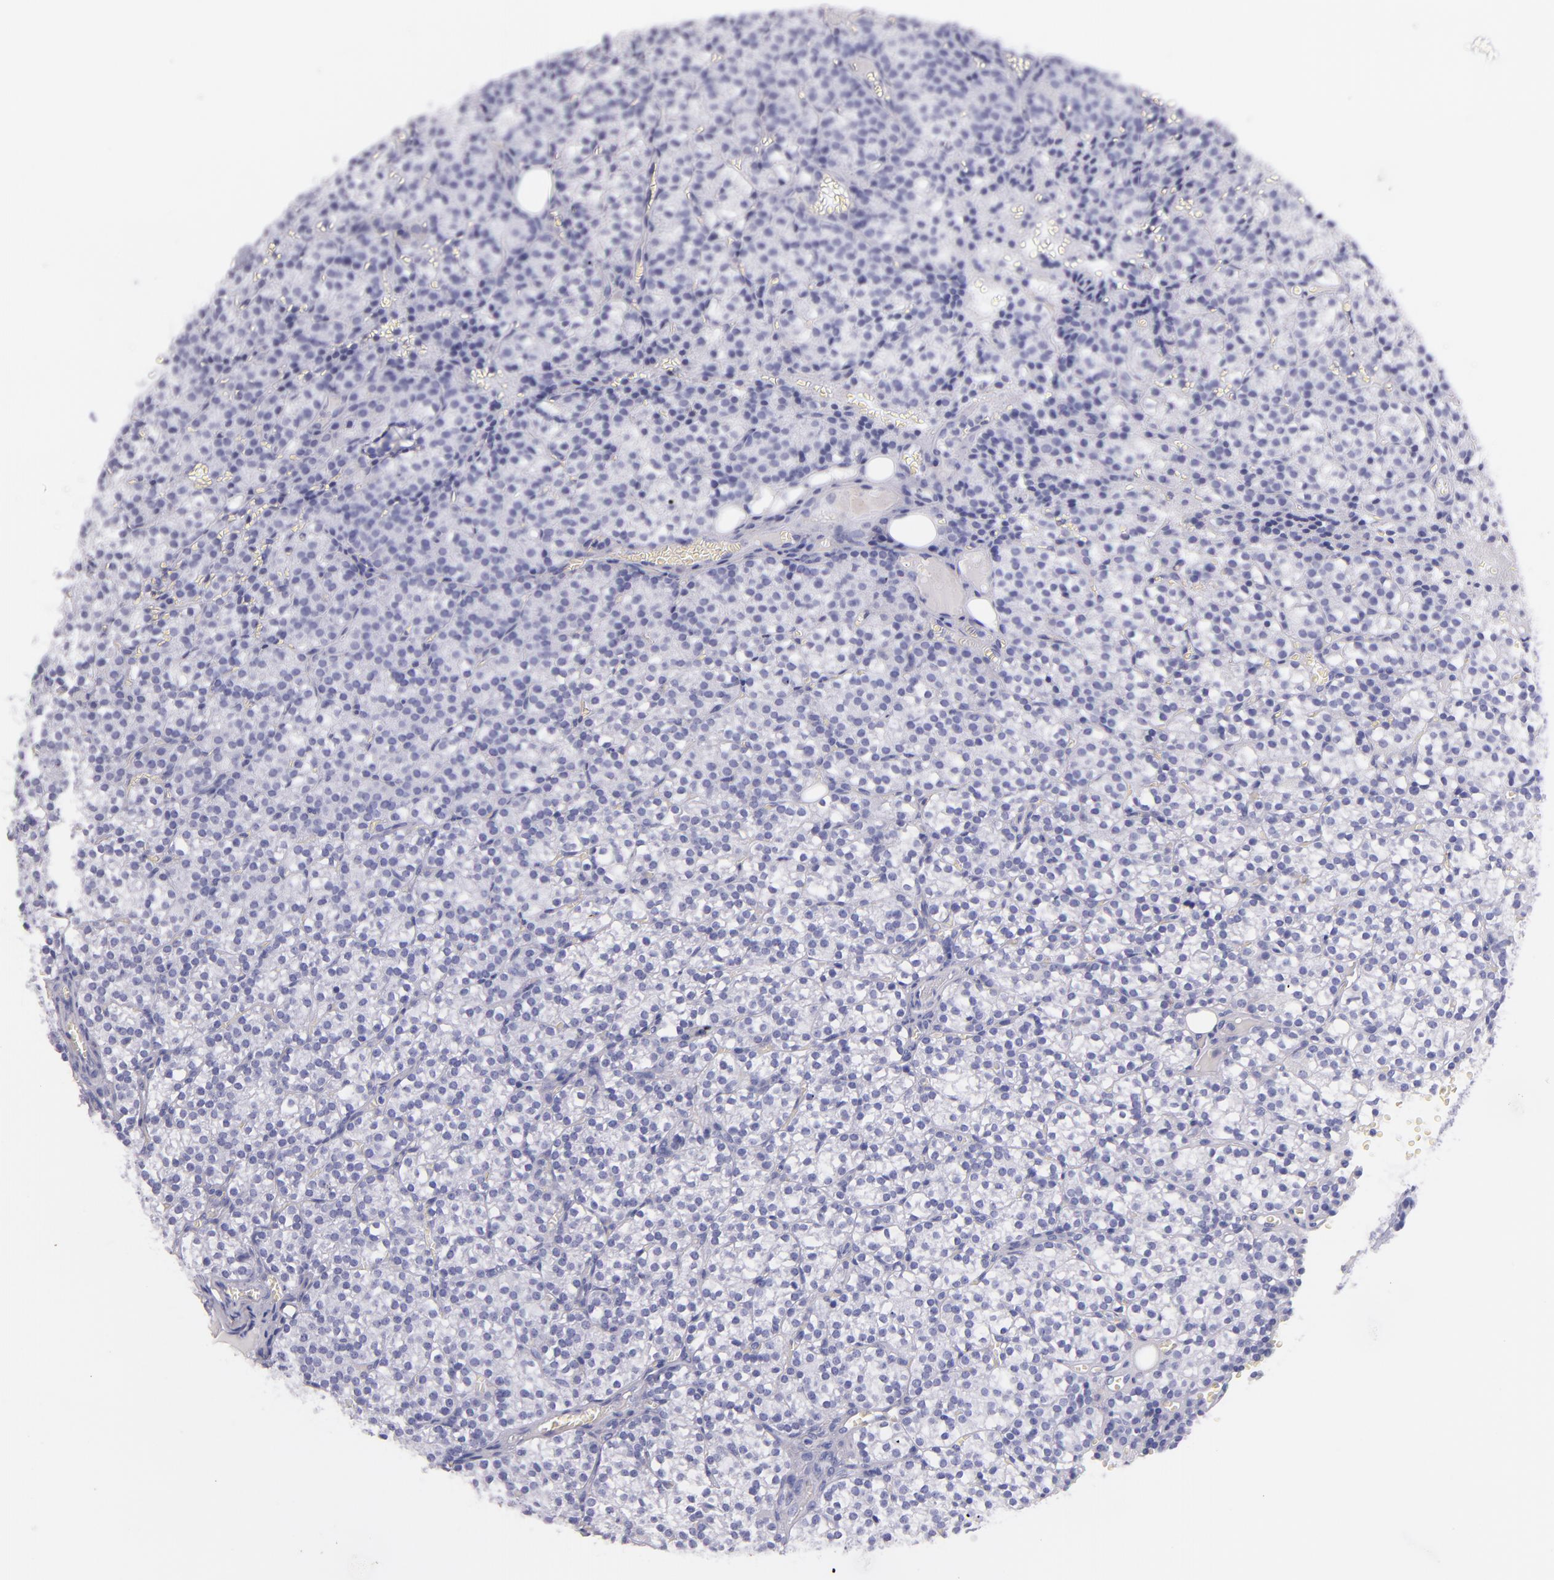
{"staining": {"intensity": "negative", "quantity": "none", "location": "none"}, "tissue": "parathyroid gland", "cell_type": "Glandular cells", "image_type": "normal", "snomed": [{"axis": "morphology", "description": "Normal tissue, NOS"}, {"axis": "topography", "description": "Parathyroid gland"}], "caption": "Immunohistochemistry (IHC) image of normal human parathyroid gland stained for a protein (brown), which displays no positivity in glandular cells. (Brightfield microscopy of DAB (3,3'-diaminobenzidine) immunohistochemistry (IHC) at high magnification).", "gene": "SFTPA2", "patient": {"sex": "female", "age": 17}}